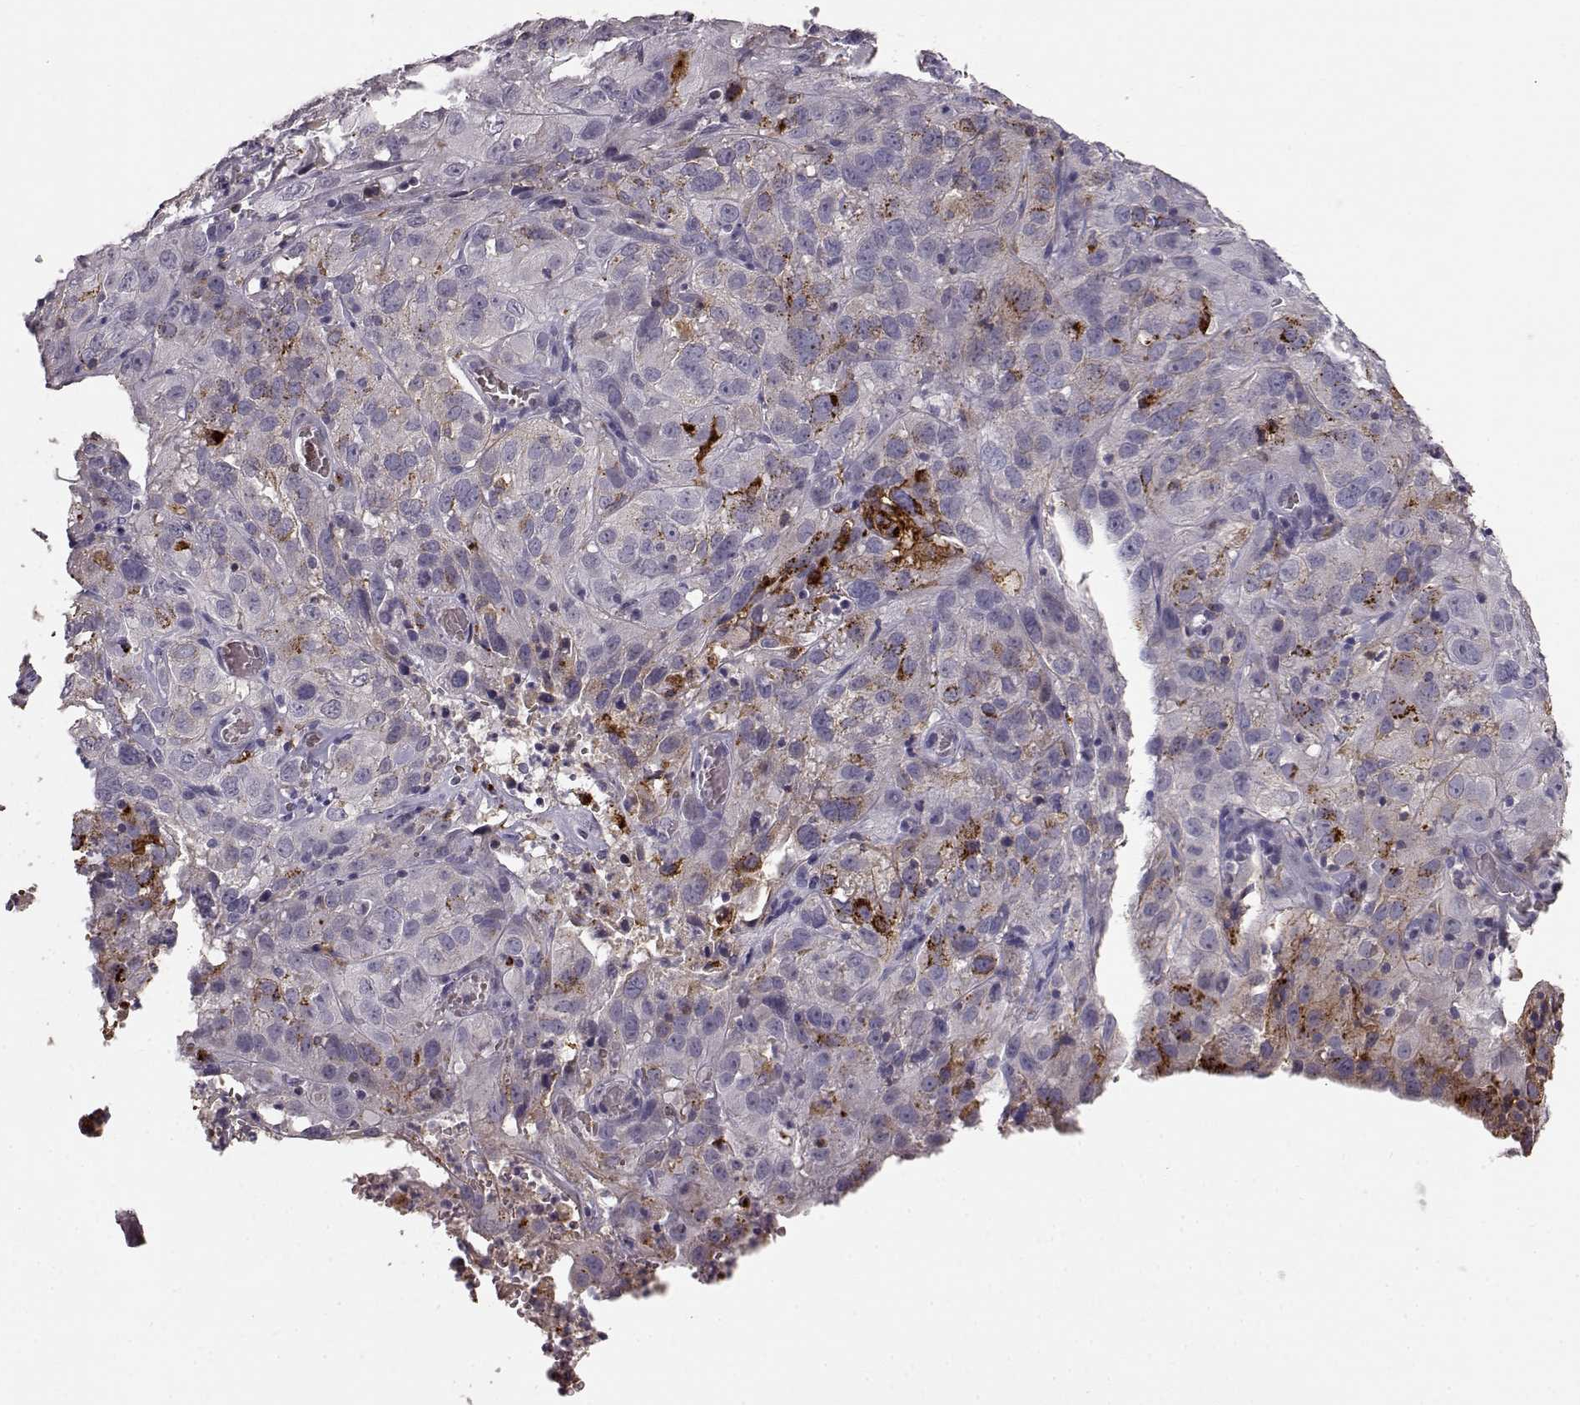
{"staining": {"intensity": "moderate", "quantity": "<25%", "location": "cytoplasmic/membranous"}, "tissue": "cervical cancer", "cell_type": "Tumor cells", "image_type": "cancer", "snomed": [{"axis": "morphology", "description": "Squamous cell carcinoma, NOS"}, {"axis": "topography", "description": "Cervix"}], "caption": "A low amount of moderate cytoplasmic/membranous expression is identified in approximately <25% of tumor cells in cervical squamous cell carcinoma tissue.", "gene": "CCNF", "patient": {"sex": "female", "age": 32}}